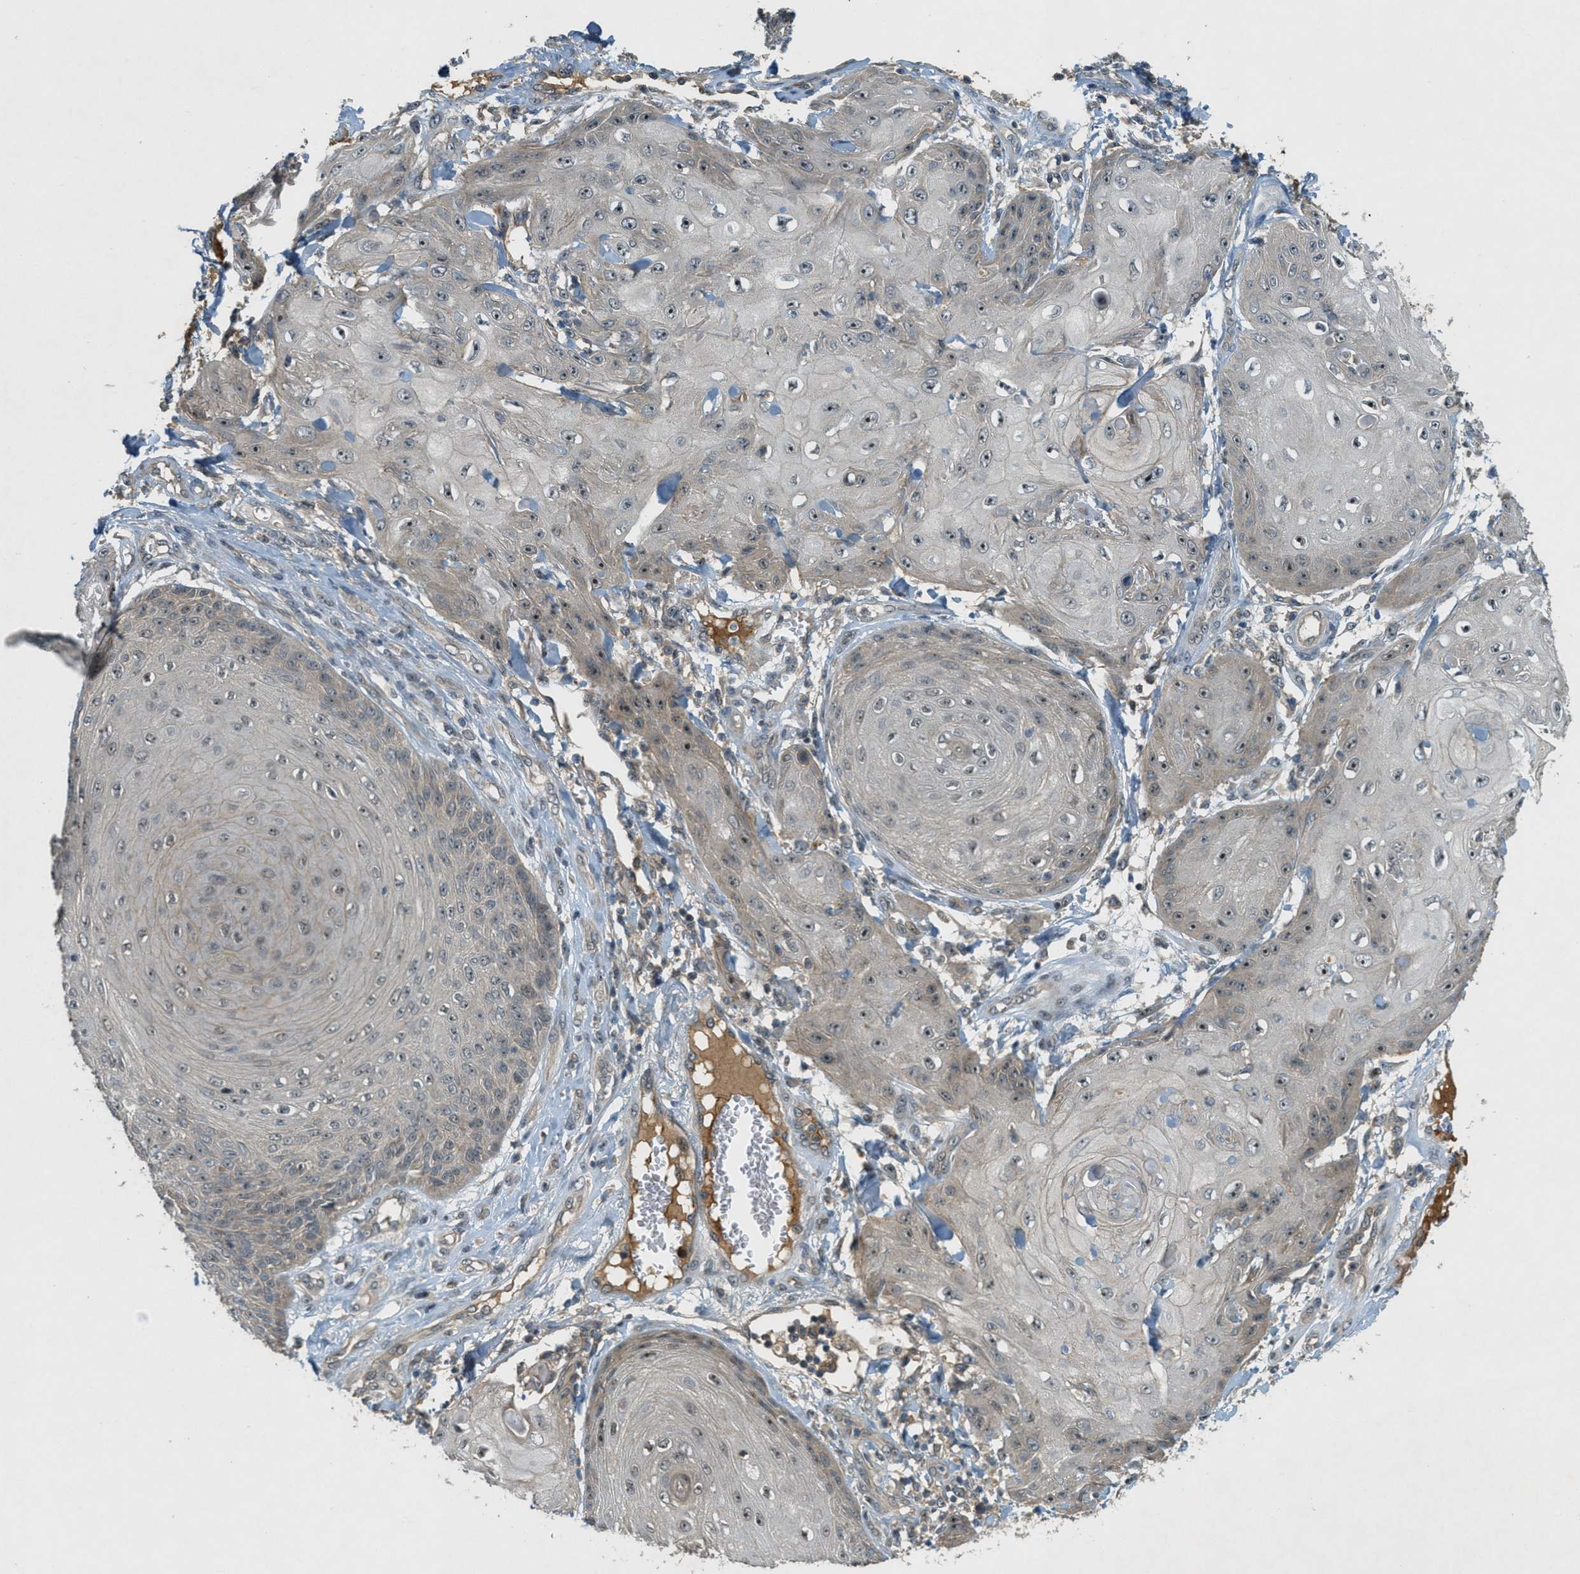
{"staining": {"intensity": "negative", "quantity": "none", "location": "none"}, "tissue": "skin cancer", "cell_type": "Tumor cells", "image_type": "cancer", "snomed": [{"axis": "morphology", "description": "Squamous cell carcinoma, NOS"}, {"axis": "topography", "description": "Skin"}], "caption": "This histopathology image is of skin cancer stained with IHC to label a protein in brown with the nuclei are counter-stained blue. There is no staining in tumor cells.", "gene": "STK11", "patient": {"sex": "male", "age": 74}}